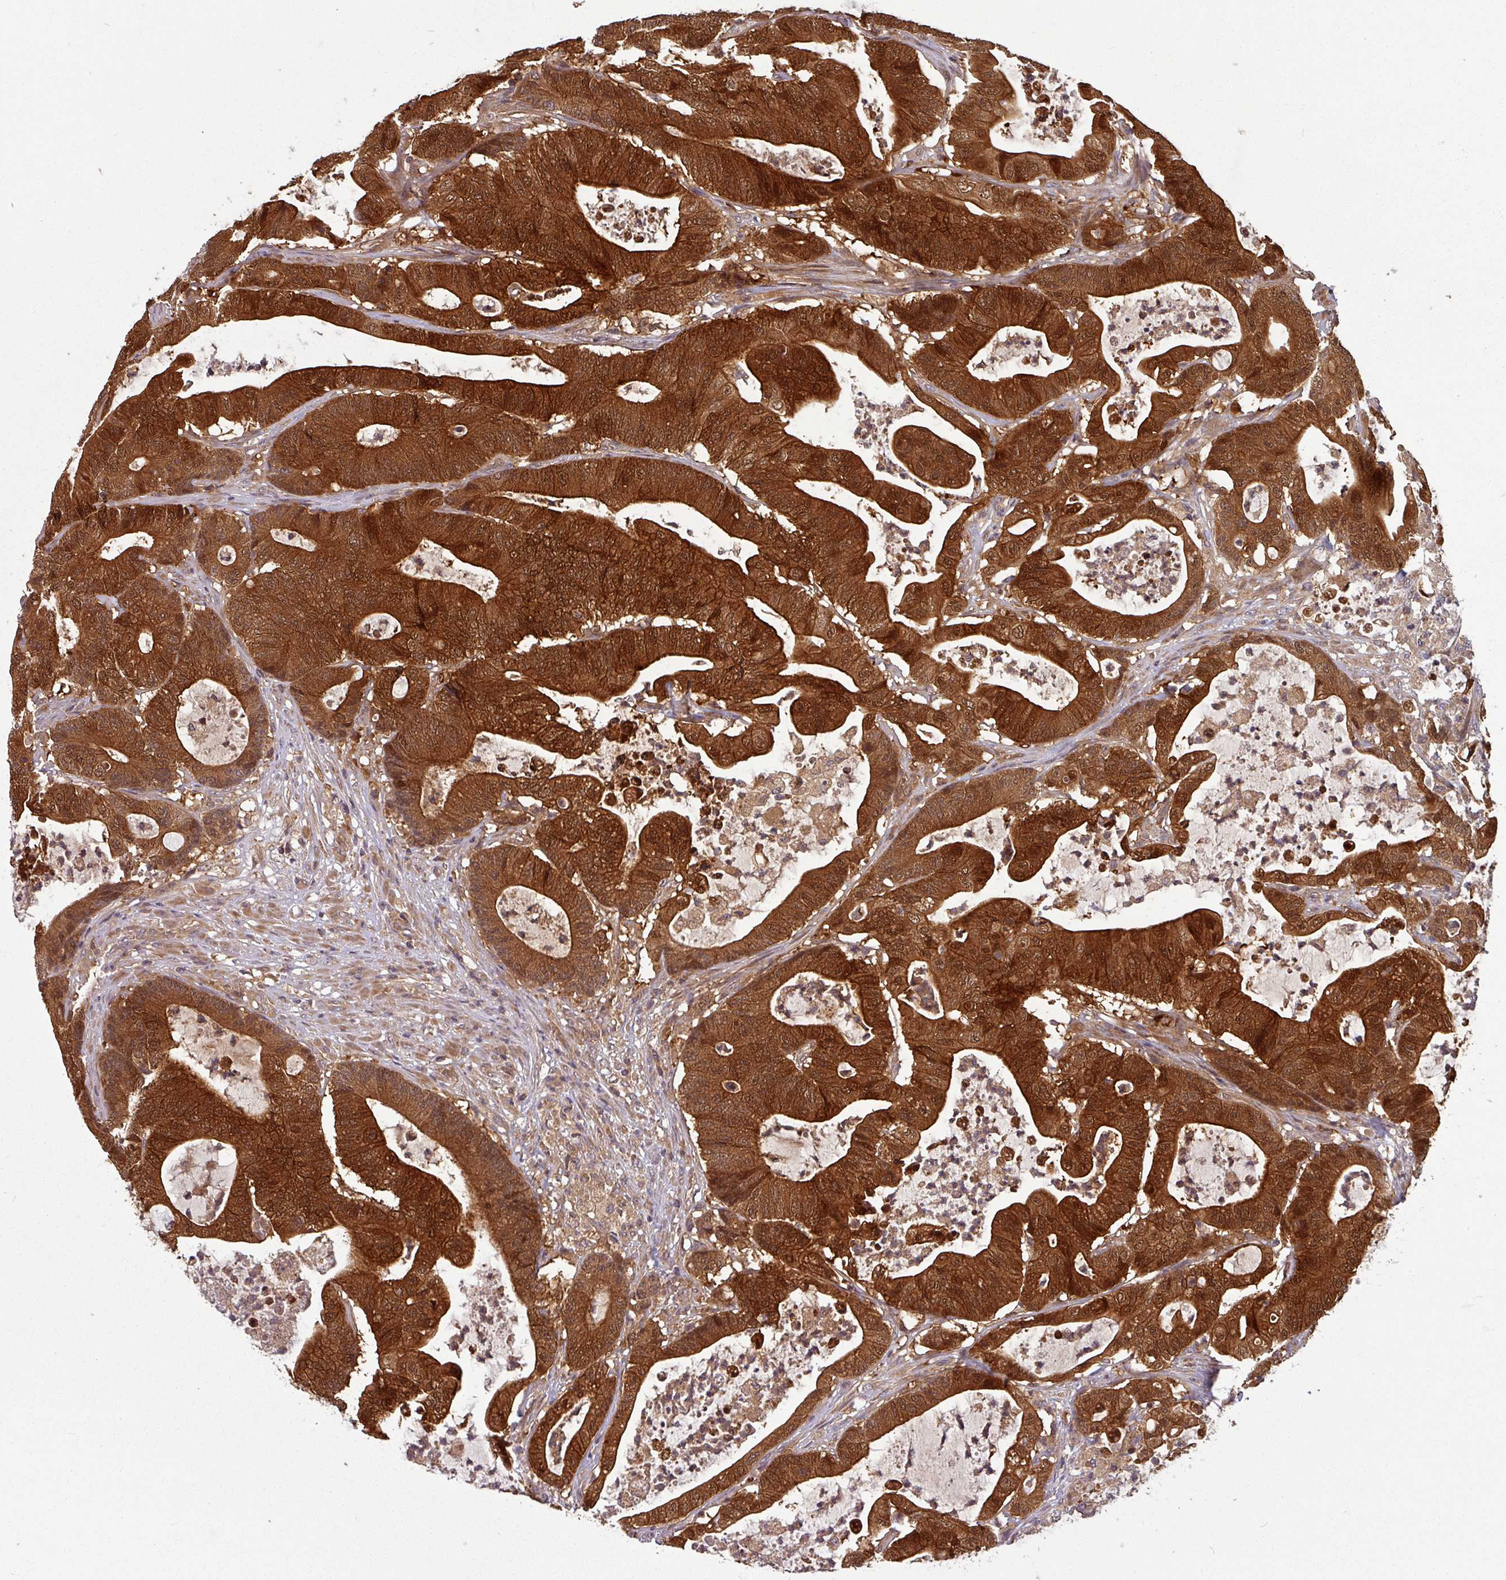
{"staining": {"intensity": "strong", "quantity": ">75%", "location": "cytoplasmic/membranous,nuclear"}, "tissue": "colorectal cancer", "cell_type": "Tumor cells", "image_type": "cancer", "snomed": [{"axis": "morphology", "description": "Adenocarcinoma, NOS"}, {"axis": "topography", "description": "Colon"}], "caption": "A brown stain highlights strong cytoplasmic/membranous and nuclear expression of a protein in colorectal cancer tumor cells. The protein is shown in brown color, while the nuclei are stained blue.", "gene": "GSKIP", "patient": {"sex": "female", "age": 84}}